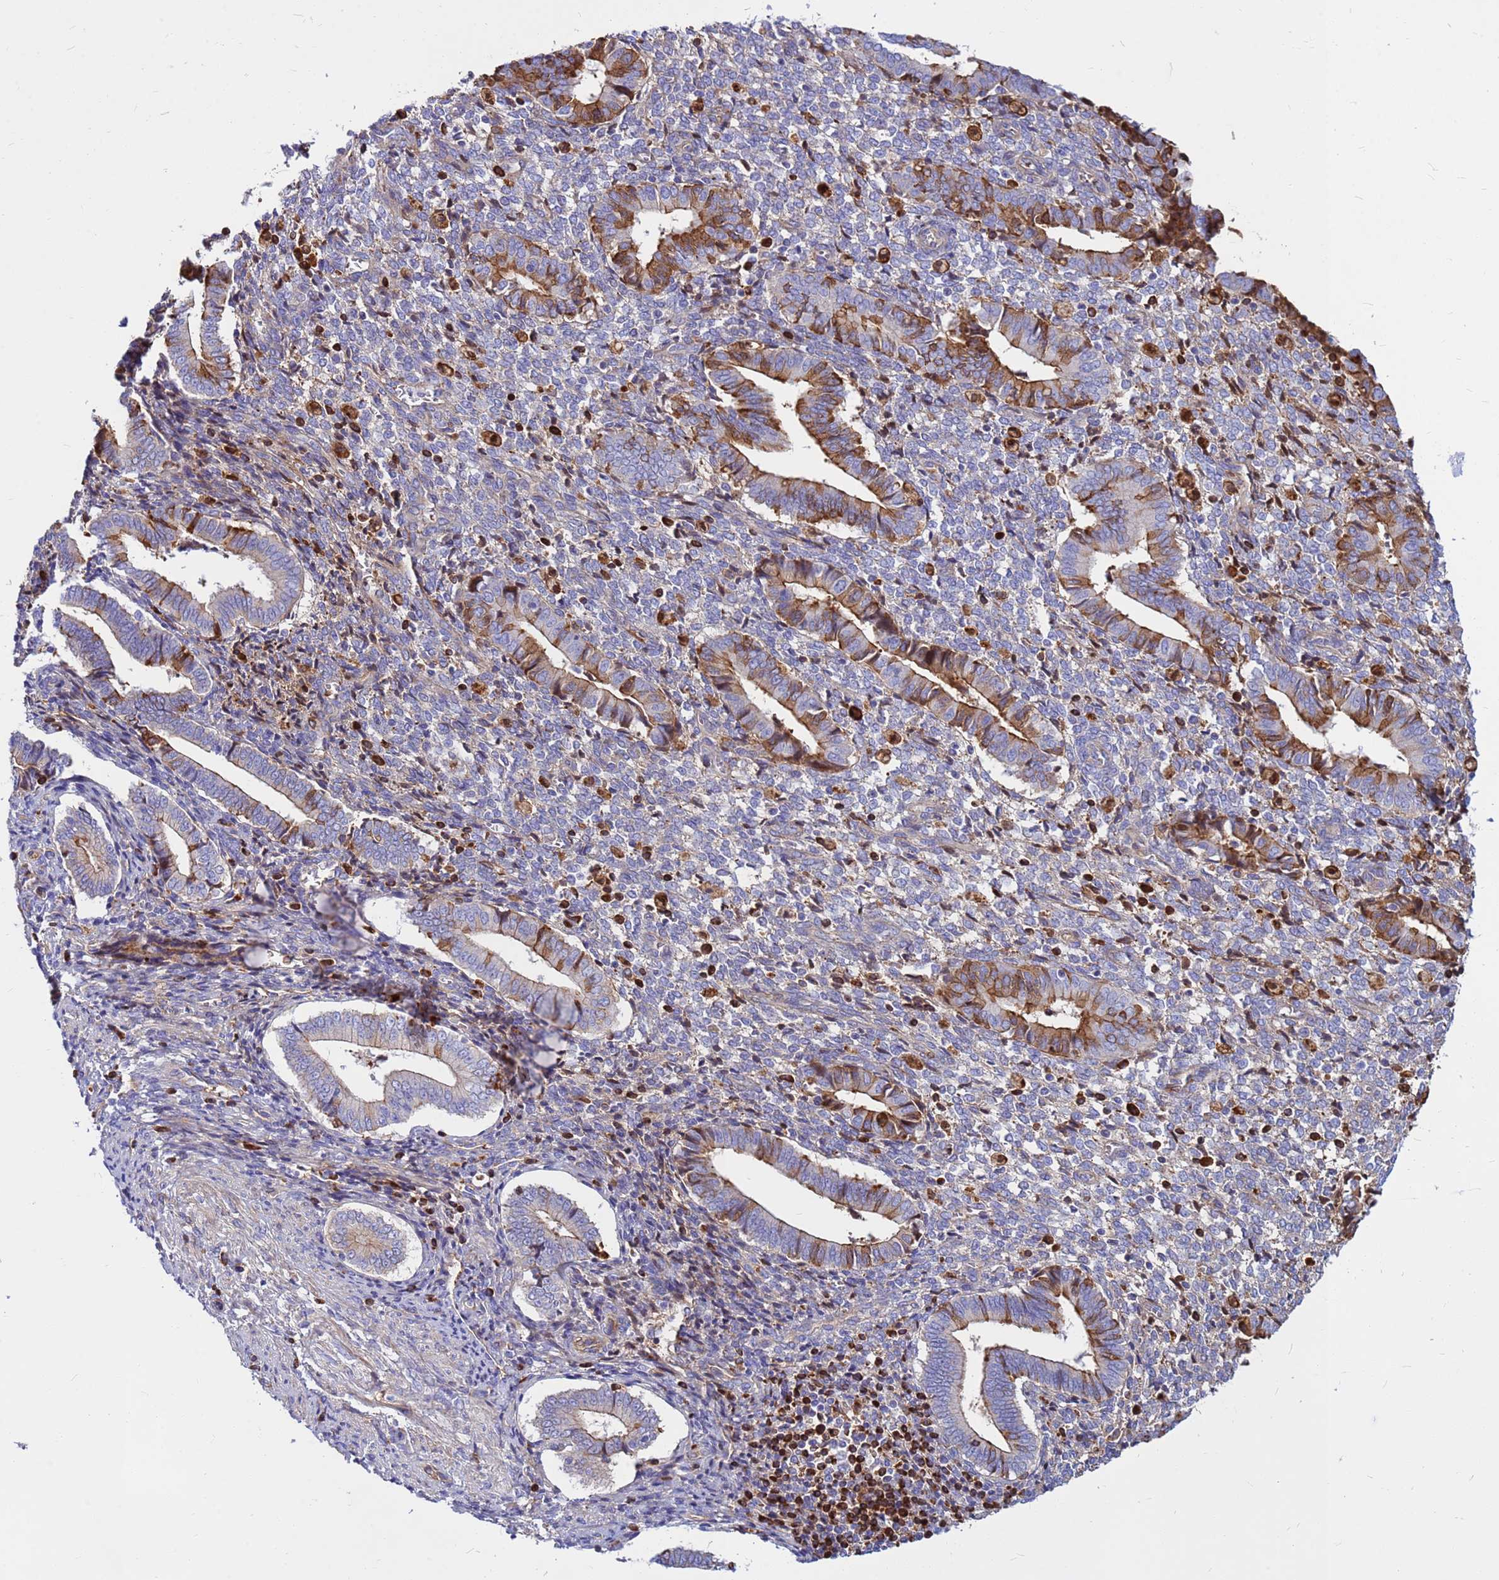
{"staining": {"intensity": "moderate", "quantity": "25%-75%", "location": "cytoplasmic/membranous"}, "tissue": "endometrium", "cell_type": "Cells in endometrial stroma", "image_type": "normal", "snomed": [{"axis": "morphology", "description": "Normal tissue, NOS"}, {"axis": "topography", "description": "Other"}, {"axis": "topography", "description": "Endometrium"}], "caption": "The photomicrograph displays a brown stain indicating the presence of a protein in the cytoplasmic/membranous of cells in endometrial stroma in endometrium.", "gene": "CRHBP", "patient": {"sex": "female", "age": 44}}